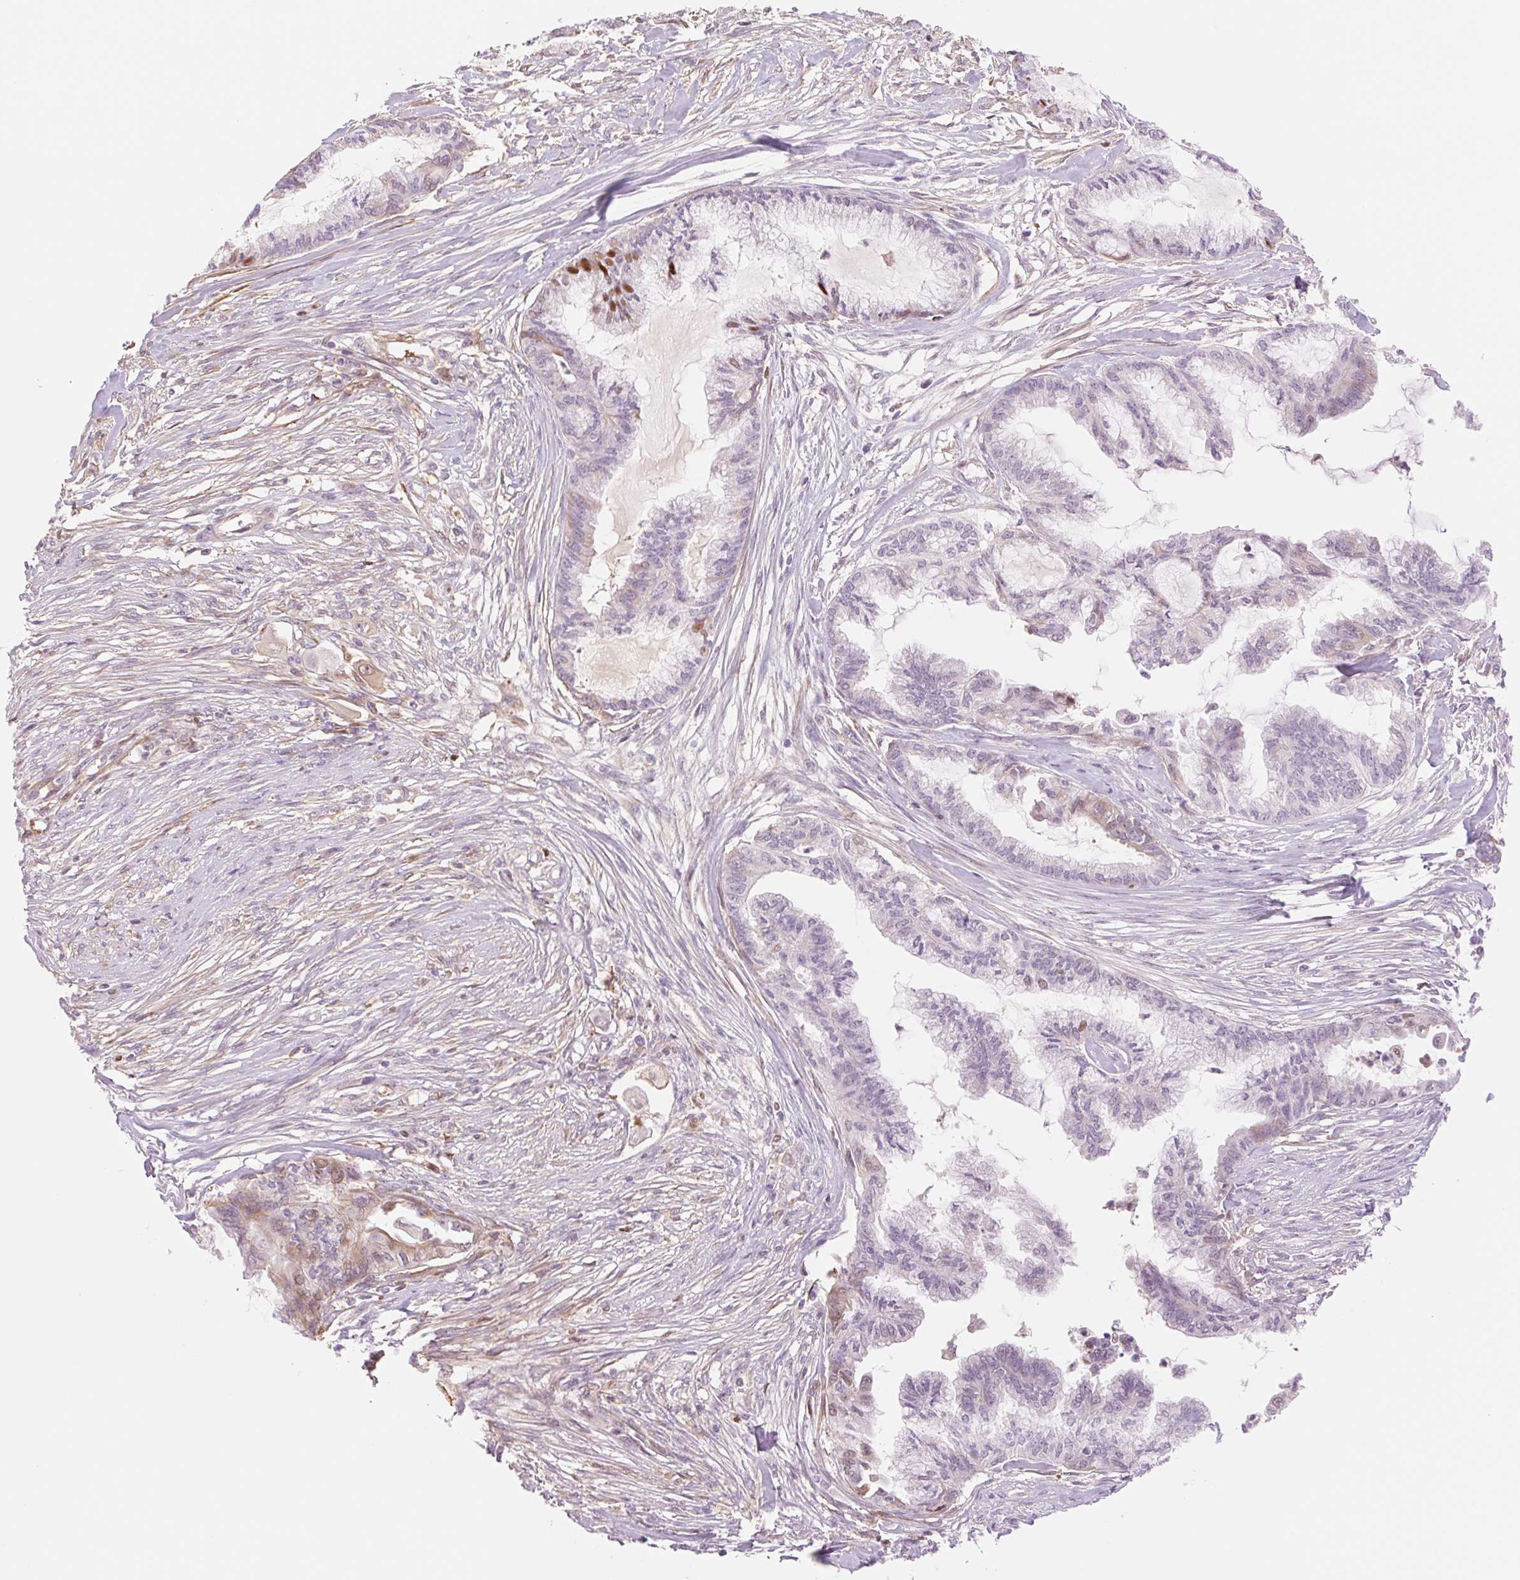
{"staining": {"intensity": "moderate", "quantity": "<25%", "location": "nuclear"}, "tissue": "endometrial cancer", "cell_type": "Tumor cells", "image_type": "cancer", "snomed": [{"axis": "morphology", "description": "Adenocarcinoma, NOS"}, {"axis": "topography", "description": "Endometrium"}], "caption": "Immunohistochemical staining of human endometrial cancer (adenocarcinoma) displays moderate nuclear protein positivity in about <25% of tumor cells.", "gene": "HEBP1", "patient": {"sex": "female", "age": 86}}